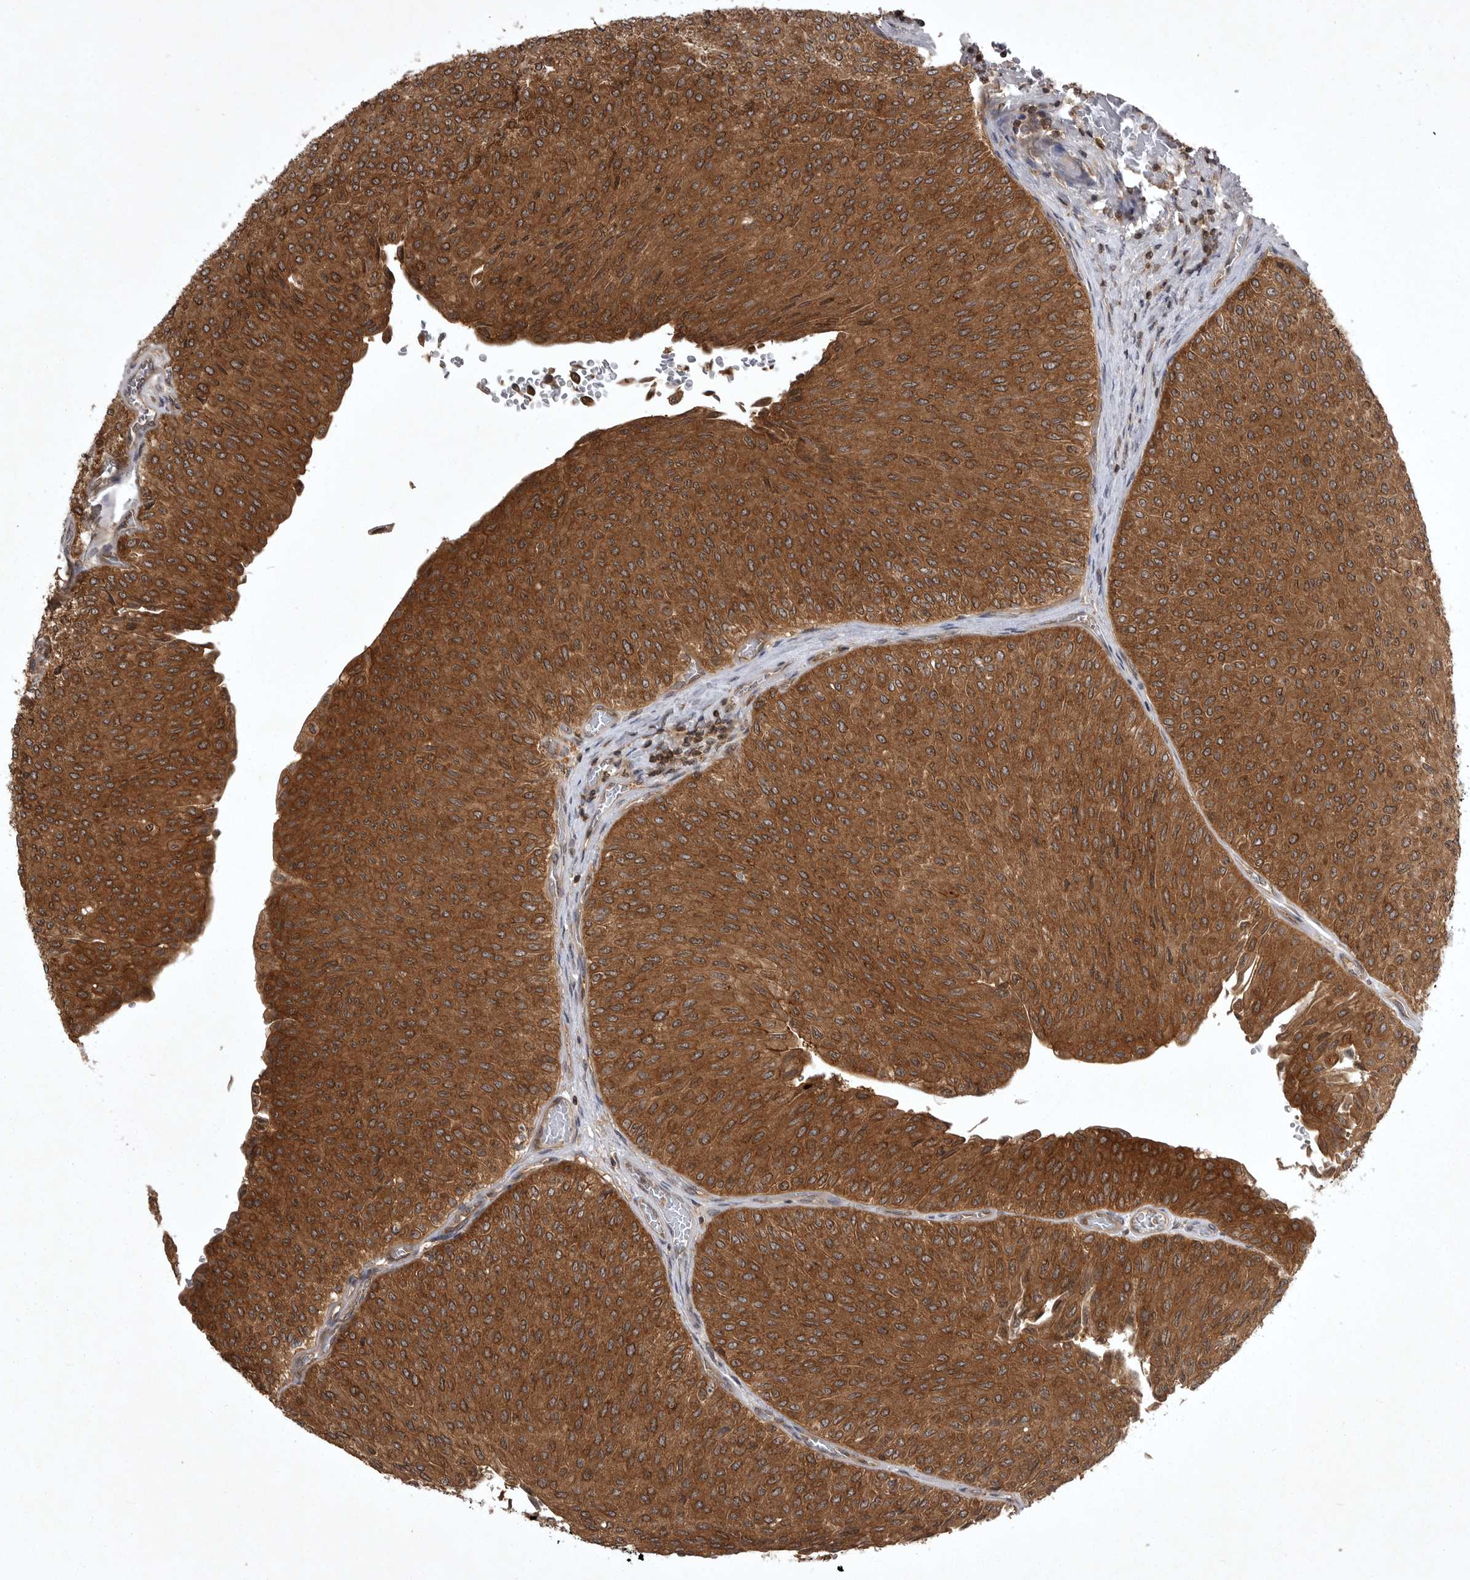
{"staining": {"intensity": "strong", "quantity": ">75%", "location": "cytoplasmic/membranous"}, "tissue": "urothelial cancer", "cell_type": "Tumor cells", "image_type": "cancer", "snomed": [{"axis": "morphology", "description": "Urothelial carcinoma, Low grade"}, {"axis": "topography", "description": "Urinary bladder"}], "caption": "Human urothelial carcinoma (low-grade) stained for a protein (brown) shows strong cytoplasmic/membranous positive expression in approximately >75% of tumor cells.", "gene": "STK24", "patient": {"sex": "male", "age": 78}}